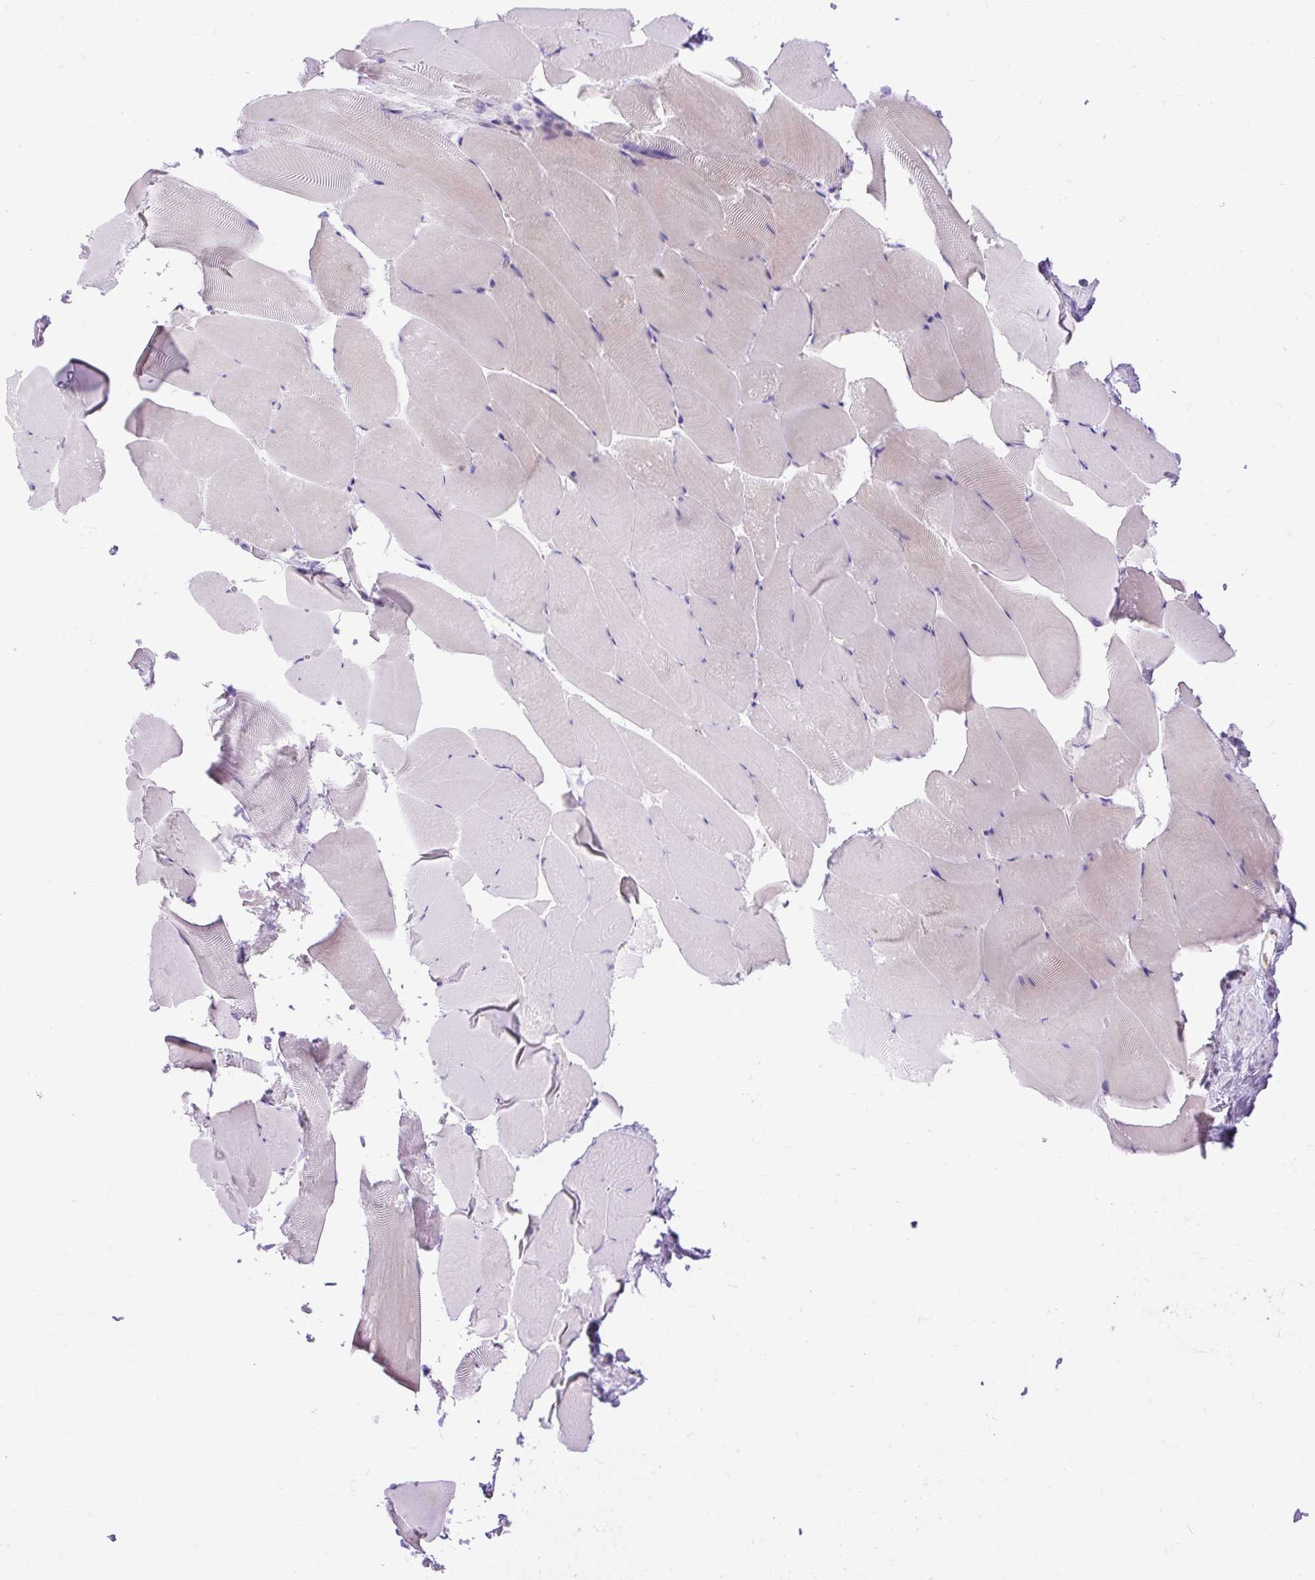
{"staining": {"intensity": "negative", "quantity": "none", "location": "none"}, "tissue": "skeletal muscle", "cell_type": "Myocytes", "image_type": "normal", "snomed": [{"axis": "morphology", "description": "Normal tissue, NOS"}, {"axis": "topography", "description": "Skeletal muscle"}], "caption": "Immunohistochemistry of unremarkable skeletal muscle displays no expression in myocytes.", "gene": "SYBU", "patient": {"sex": "female", "age": 64}}